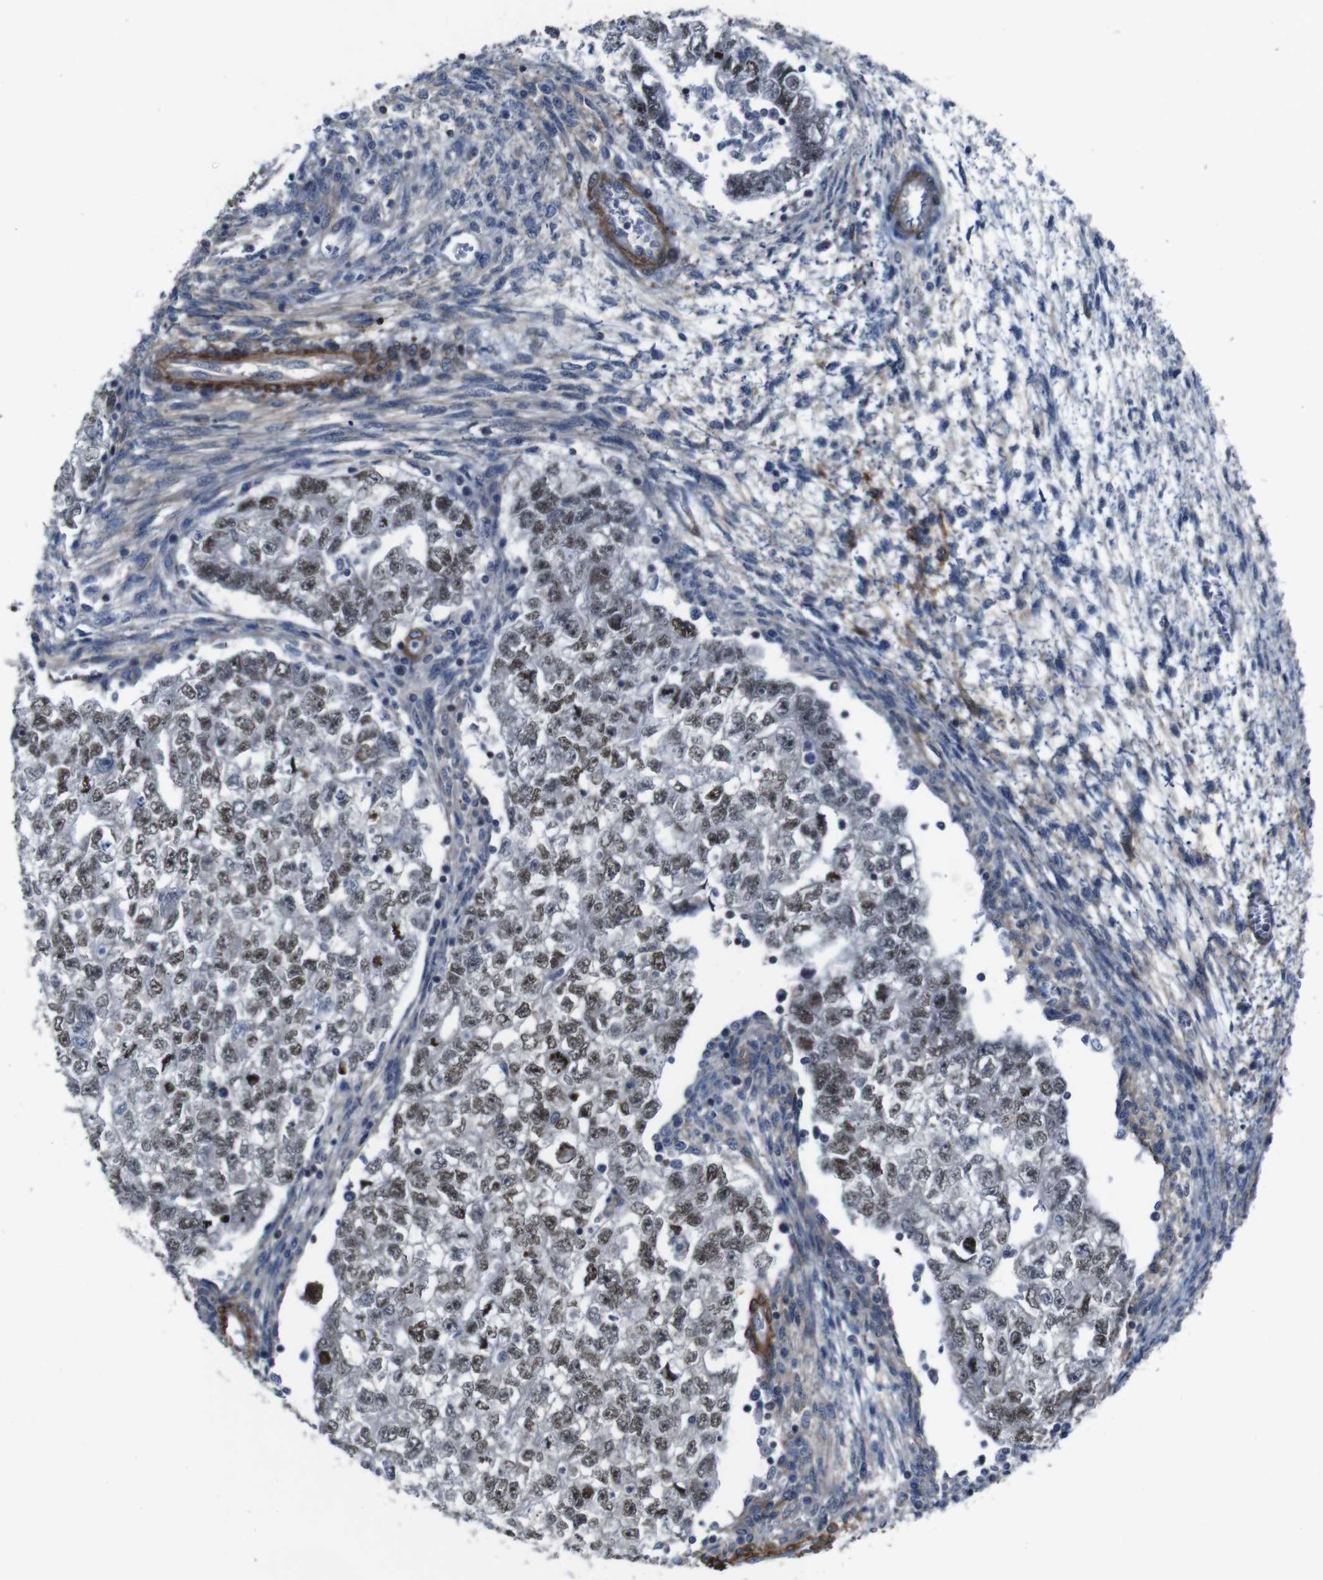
{"staining": {"intensity": "weak", "quantity": "25%-75%", "location": "nuclear"}, "tissue": "testis cancer", "cell_type": "Tumor cells", "image_type": "cancer", "snomed": [{"axis": "morphology", "description": "Seminoma, NOS"}, {"axis": "morphology", "description": "Carcinoma, Embryonal, NOS"}, {"axis": "topography", "description": "Testis"}], "caption": "Protein expression analysis of testis cancer displays weak nuclear staining in about 25%-75% of tumor cells.", "gene": "GGT7", "patient": {"sex": "male", "age": 38}}